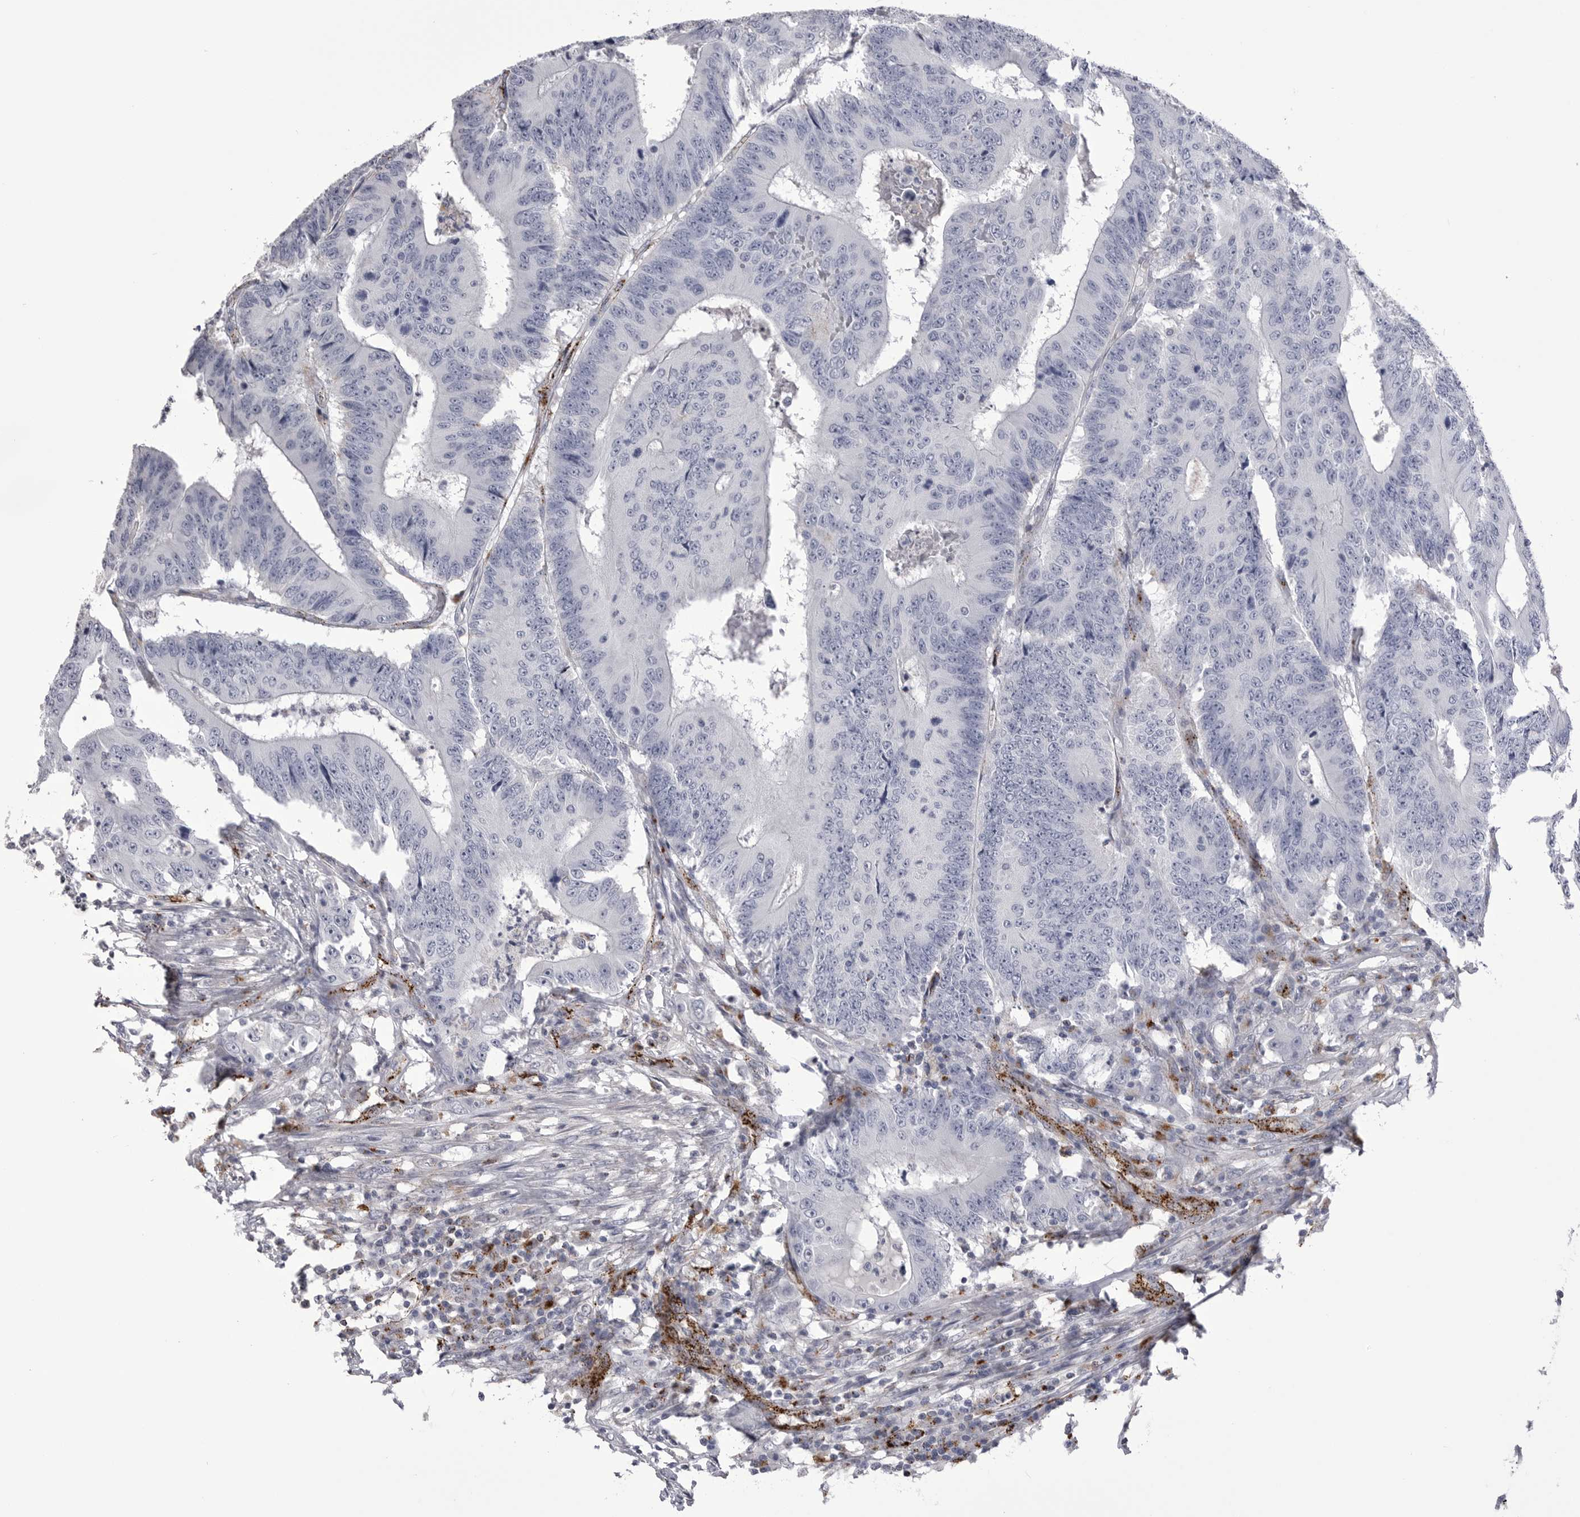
{"staining": {"intensity": "negative", "quantity": "none", "location": "none"}, "tissue": "colorectal cancer", "cell_type": "Tumor cells", "image_type": "cancer", "snomed": [{"axis": "morphology", "description": "Adenocarcinoma, NOS"}, {"axis": "topography", "description": "Colon"}], "caption": "IHC of human adenocarcinoma (colorectal) shows no positivity in tumor cells. (DAB (3,3'-diaminobenzidine) immunohistochemistry (IHC) with hematoxylin counter stain).", "gene": "PSPN", "patient": {"sex": "male", "age": 83}}